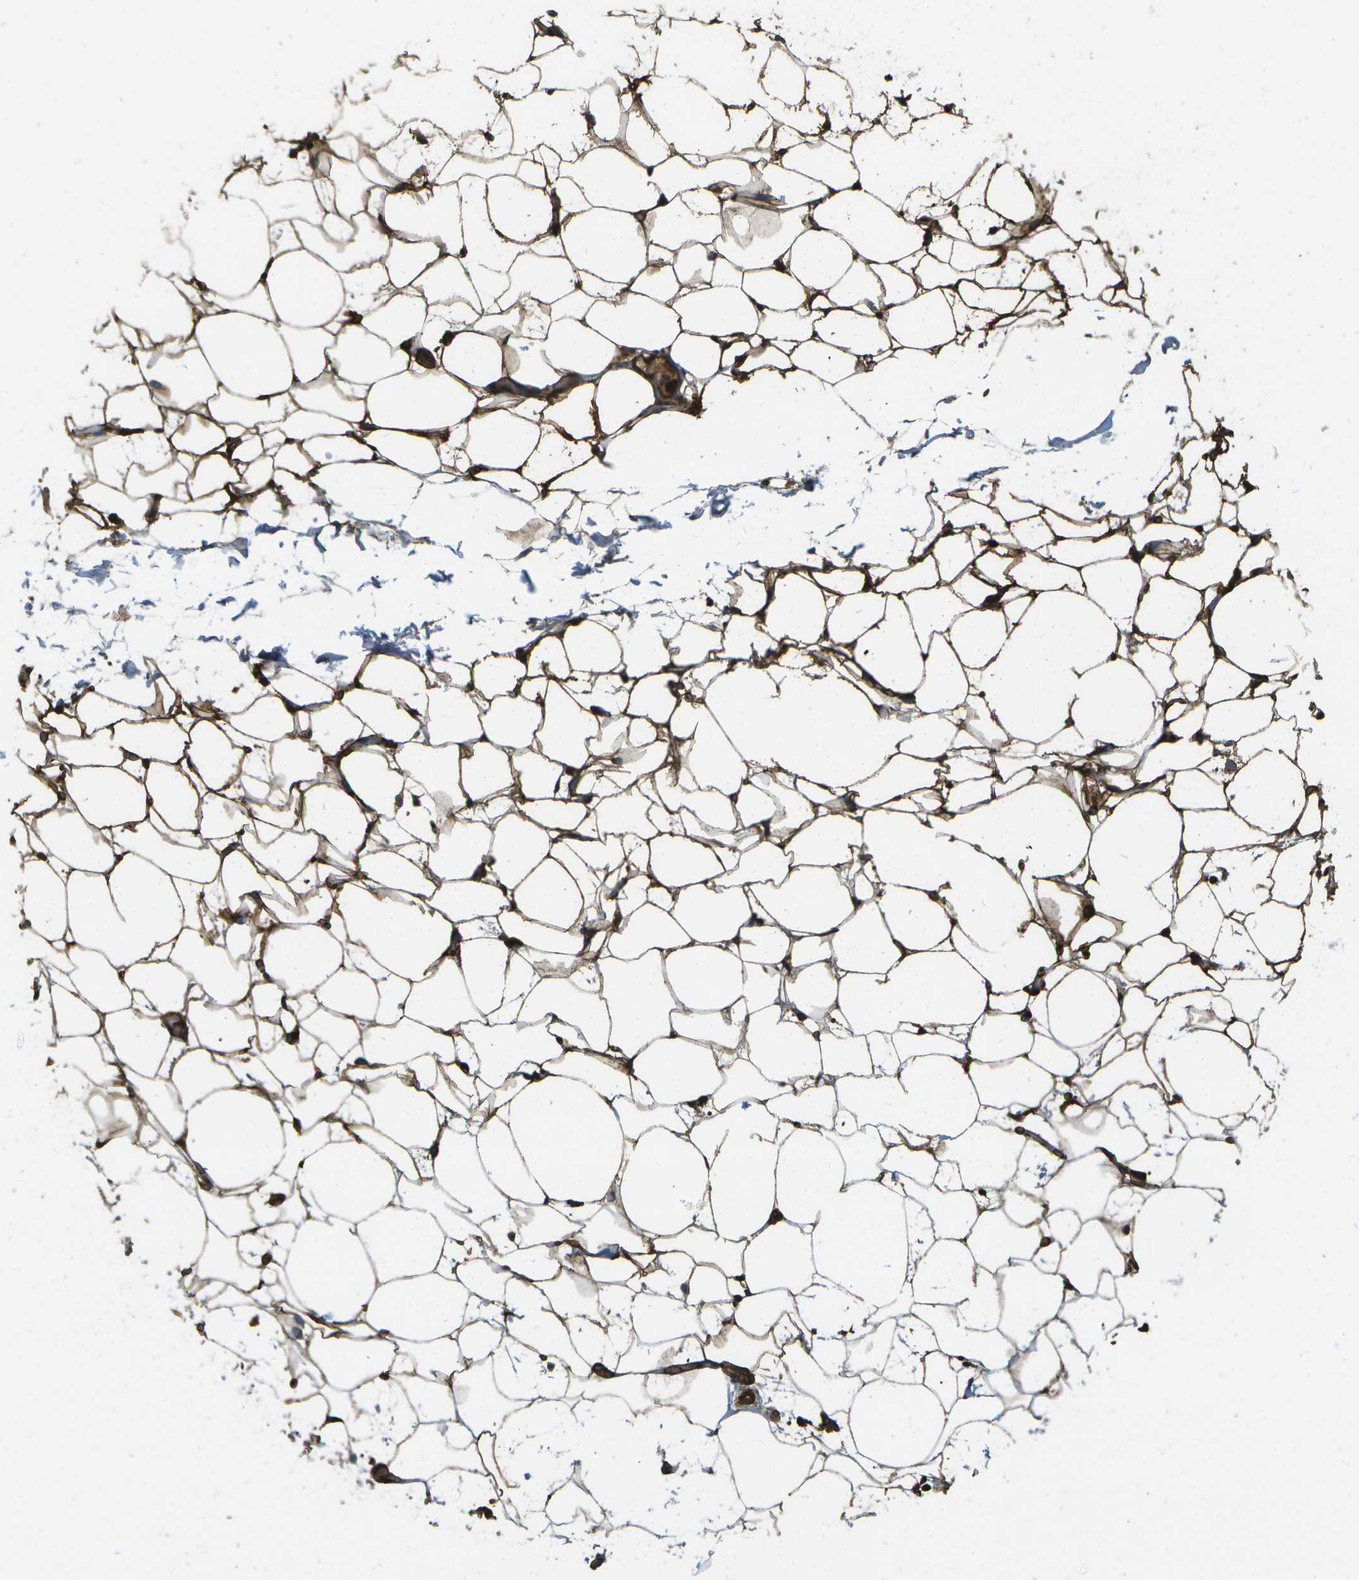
{"staining": {"intensity": "strong", "quantity": ">75%", "location": "cytoplasmic/membranous"}, "tissue": "adipose tissue", "cell_type": "Adipocytes", "image_type": "normal", "snomed": [{"axis": "morphology", "description": "Normal tissue, NOS"}, {"axis": "topography", "description": "Breast"}, {"axis": "topography", "description": "Soft tissue"}], "caption": "IHC of normal adipose tissue displays high levels of strong cytoplasmic/membranous staining in approximately >75% of adipocytes.", "gene": "CACHD1", "patient": {"sex": "female", "age": 75}}